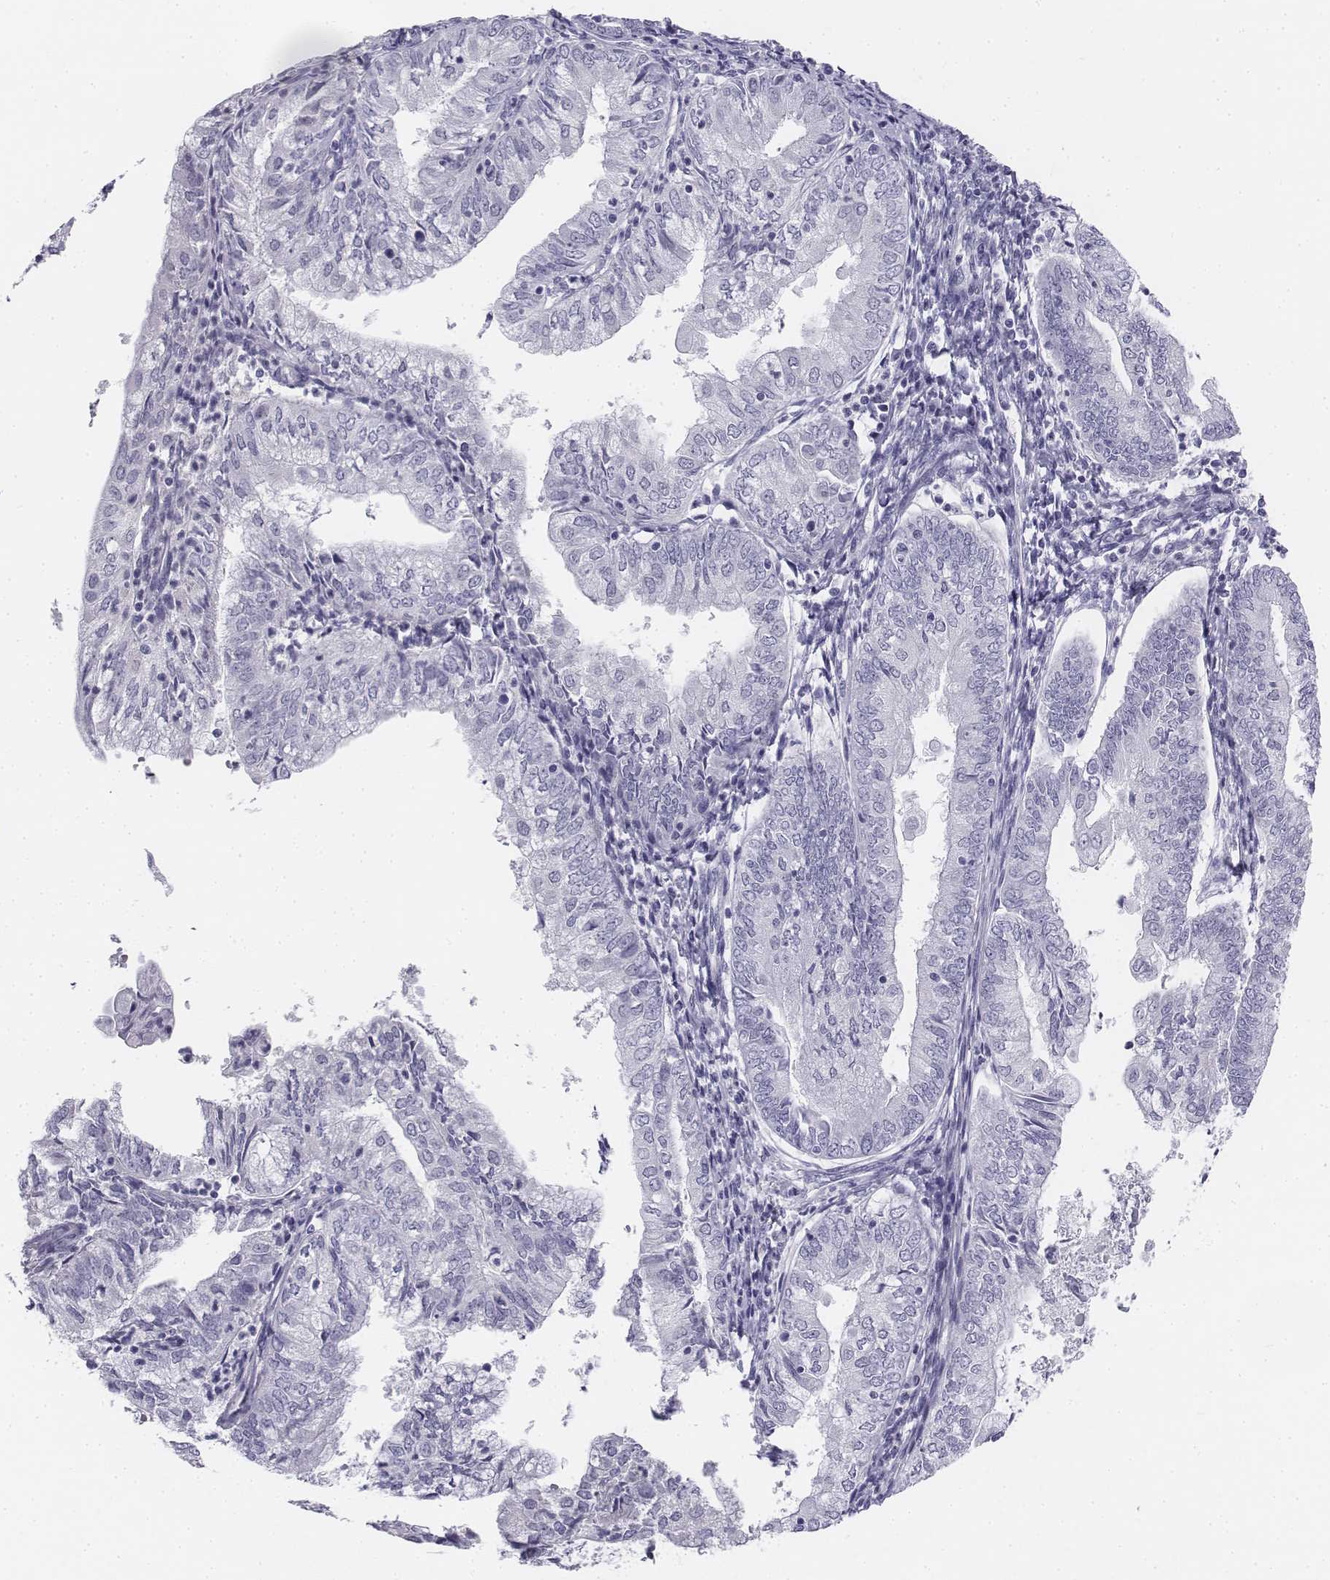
{"staining": {"intensity": "negative", "quantity": "none", "location": "none"}, "tissue": "endometrial cancer", "cell_type": "Tumor cells", "image_type": "cancer", "snomed": [{"axis": "morphology", "description": "Adenocarcinoma, NOS"}, {"axis": "topography", "description": "Endometrium"}], "caption": "DAB (3,3'-diaminobenzidine) immunohistochemical staining of endometrial cancer (adenocarcinoma) demonstrates no significant staining in tumor cells.", "gene": "TH", "patient": {"sex": "female", "age": 55}}